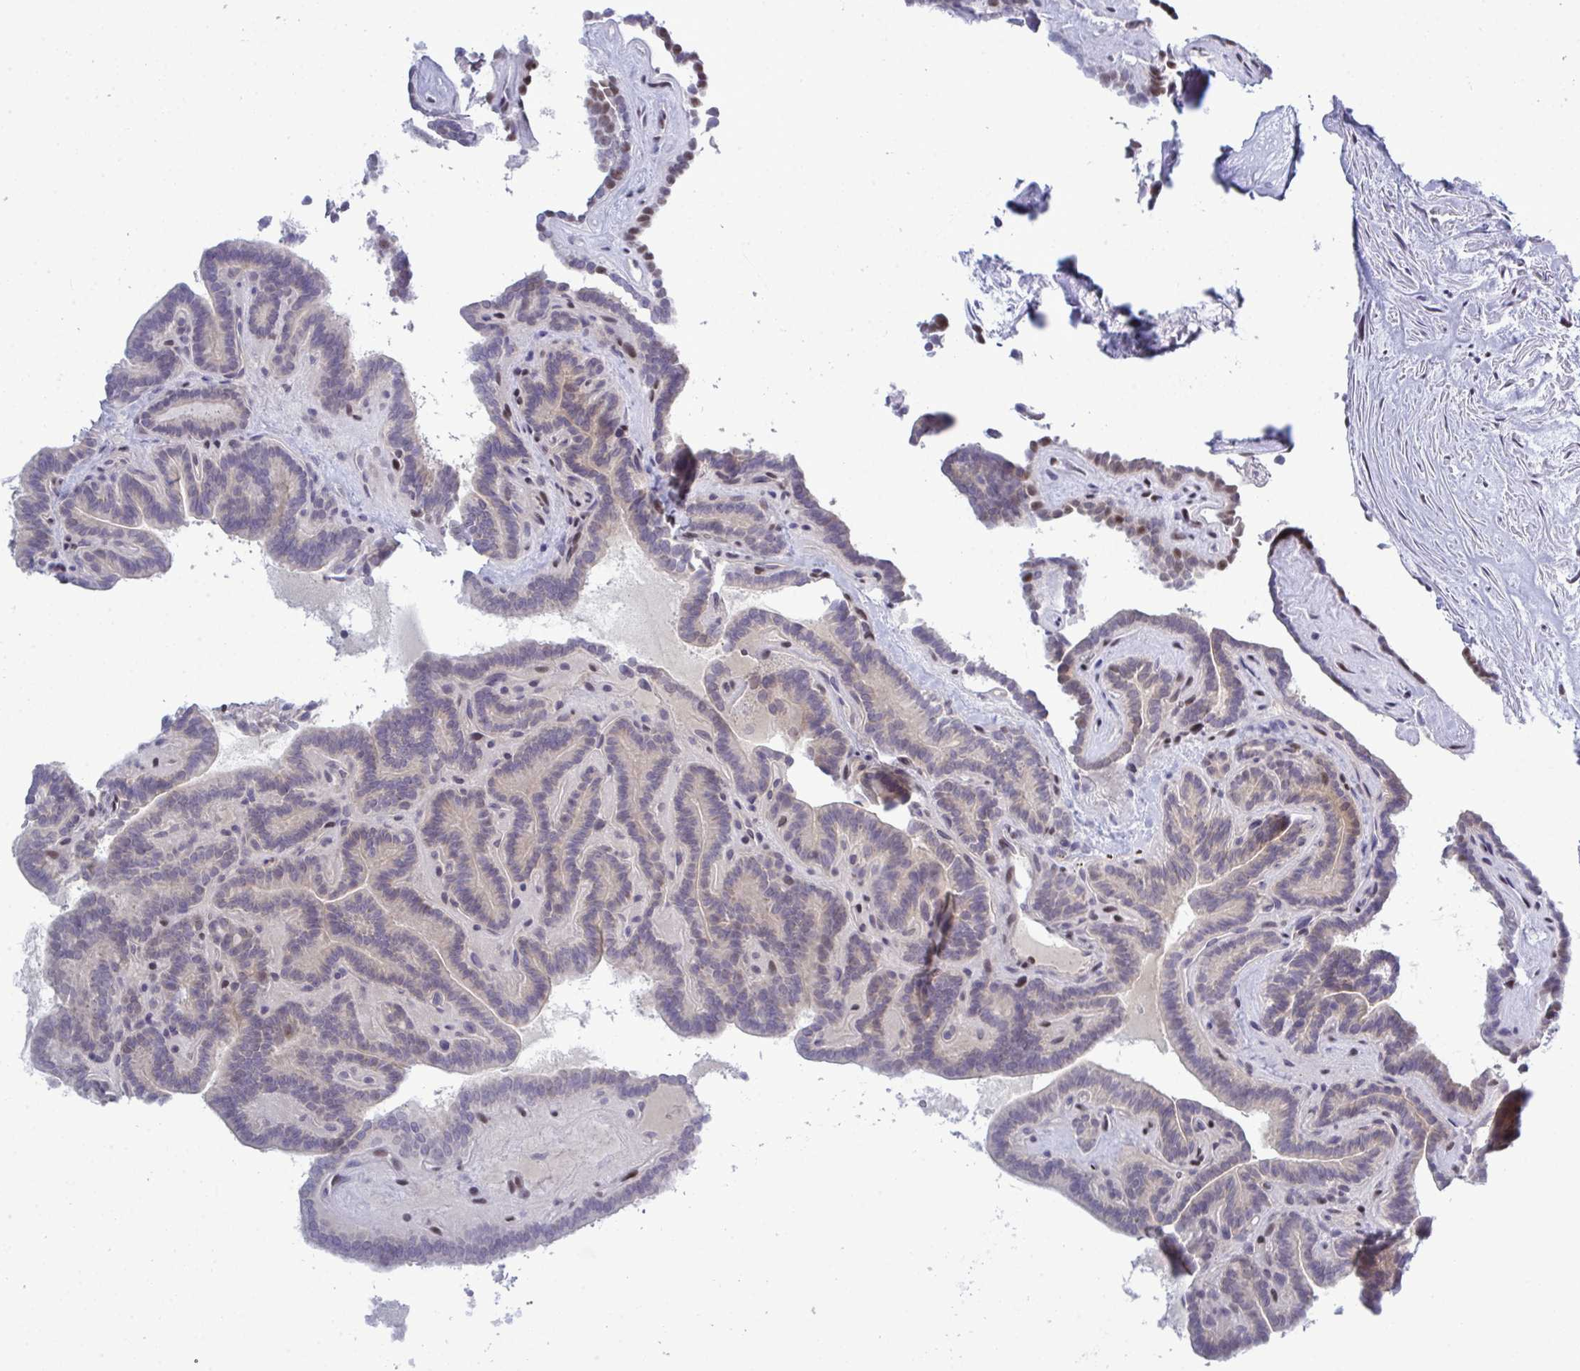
{"staining": {"intensity": "negative", "quantity": "none", "location": "none"}, "tissue": "thyroid cancer", "cell_type": "Tumor cells", "image_type": "cancer", "snomed": [{"axis": "morphology", "description": "Papillary adenocarcinoma, NOS"}, {"axis": "topography", "description": "Thyroid gland"}], "caption": "Image shows no protein staining in tumor cells of thyroid cancer (papillary adenocarcinoma) tissue.", "gene": "PPP1R10", "patient": {"sex": "female", "age": 21}}